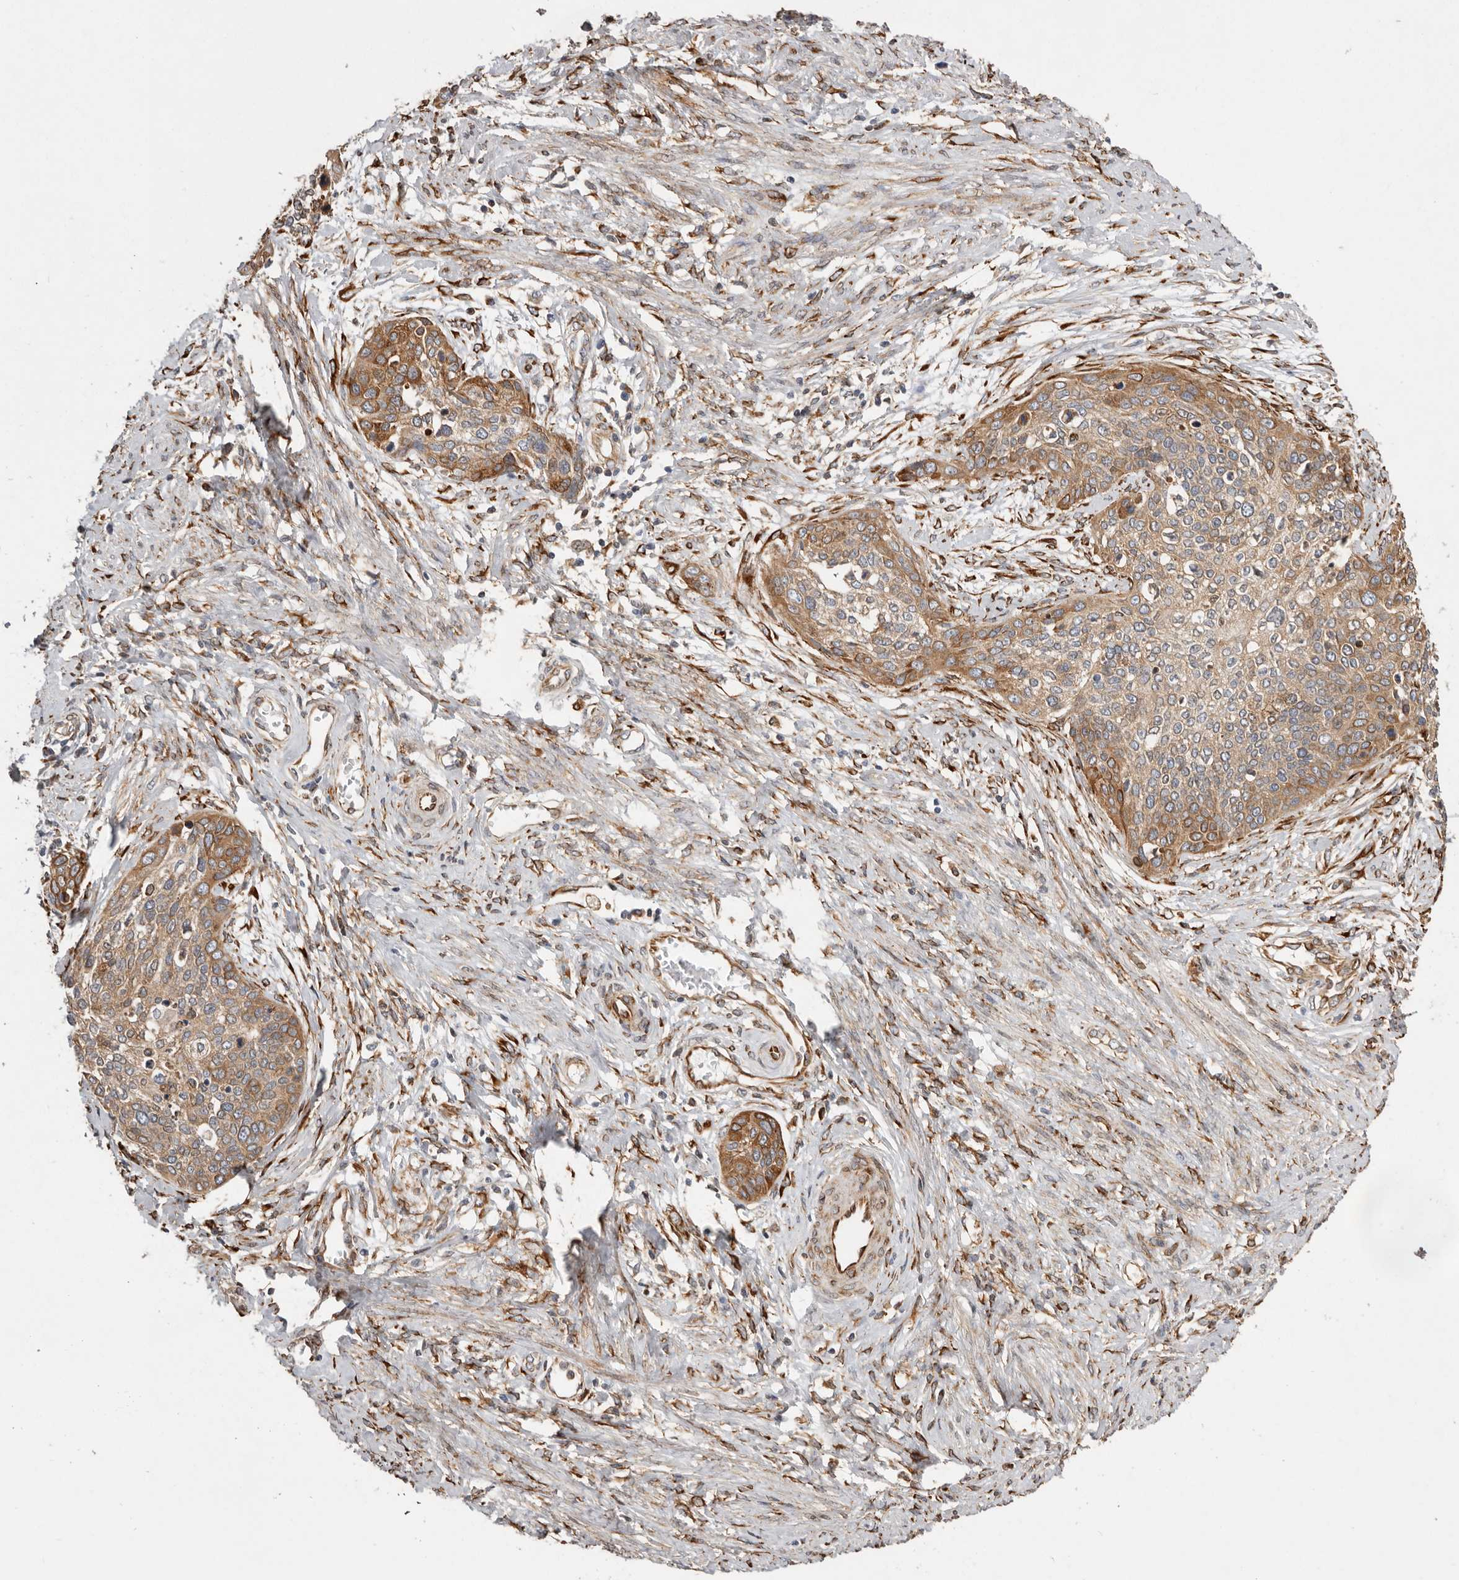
{"staining": {"intensity": "moderate", "quantity": "25%-75%", "location": "cytoplasmic/membranous"}, "tissue": "cervical cancer", "cell_type": "Tumor cells", "image_type": "cancer", "snomed": [{"axis": "morphology", "description": "Squamous cell carcinoma, NOS"}, {"axis": "topography", "description": "Cervix"}], "caption": "Squamous cell carcinoma (cervical) was stained to show a protein in brown. There is medium levels of moderate cytoplasmic/membranous staining in about 25%-75% of tumor cells. Using DAB (brown) and hematoxylin (blue) stains, captured at high magnification using brightfield microscopy.", "gene": "WDTC1", "patient": {"sex": "female", "age": 37}}